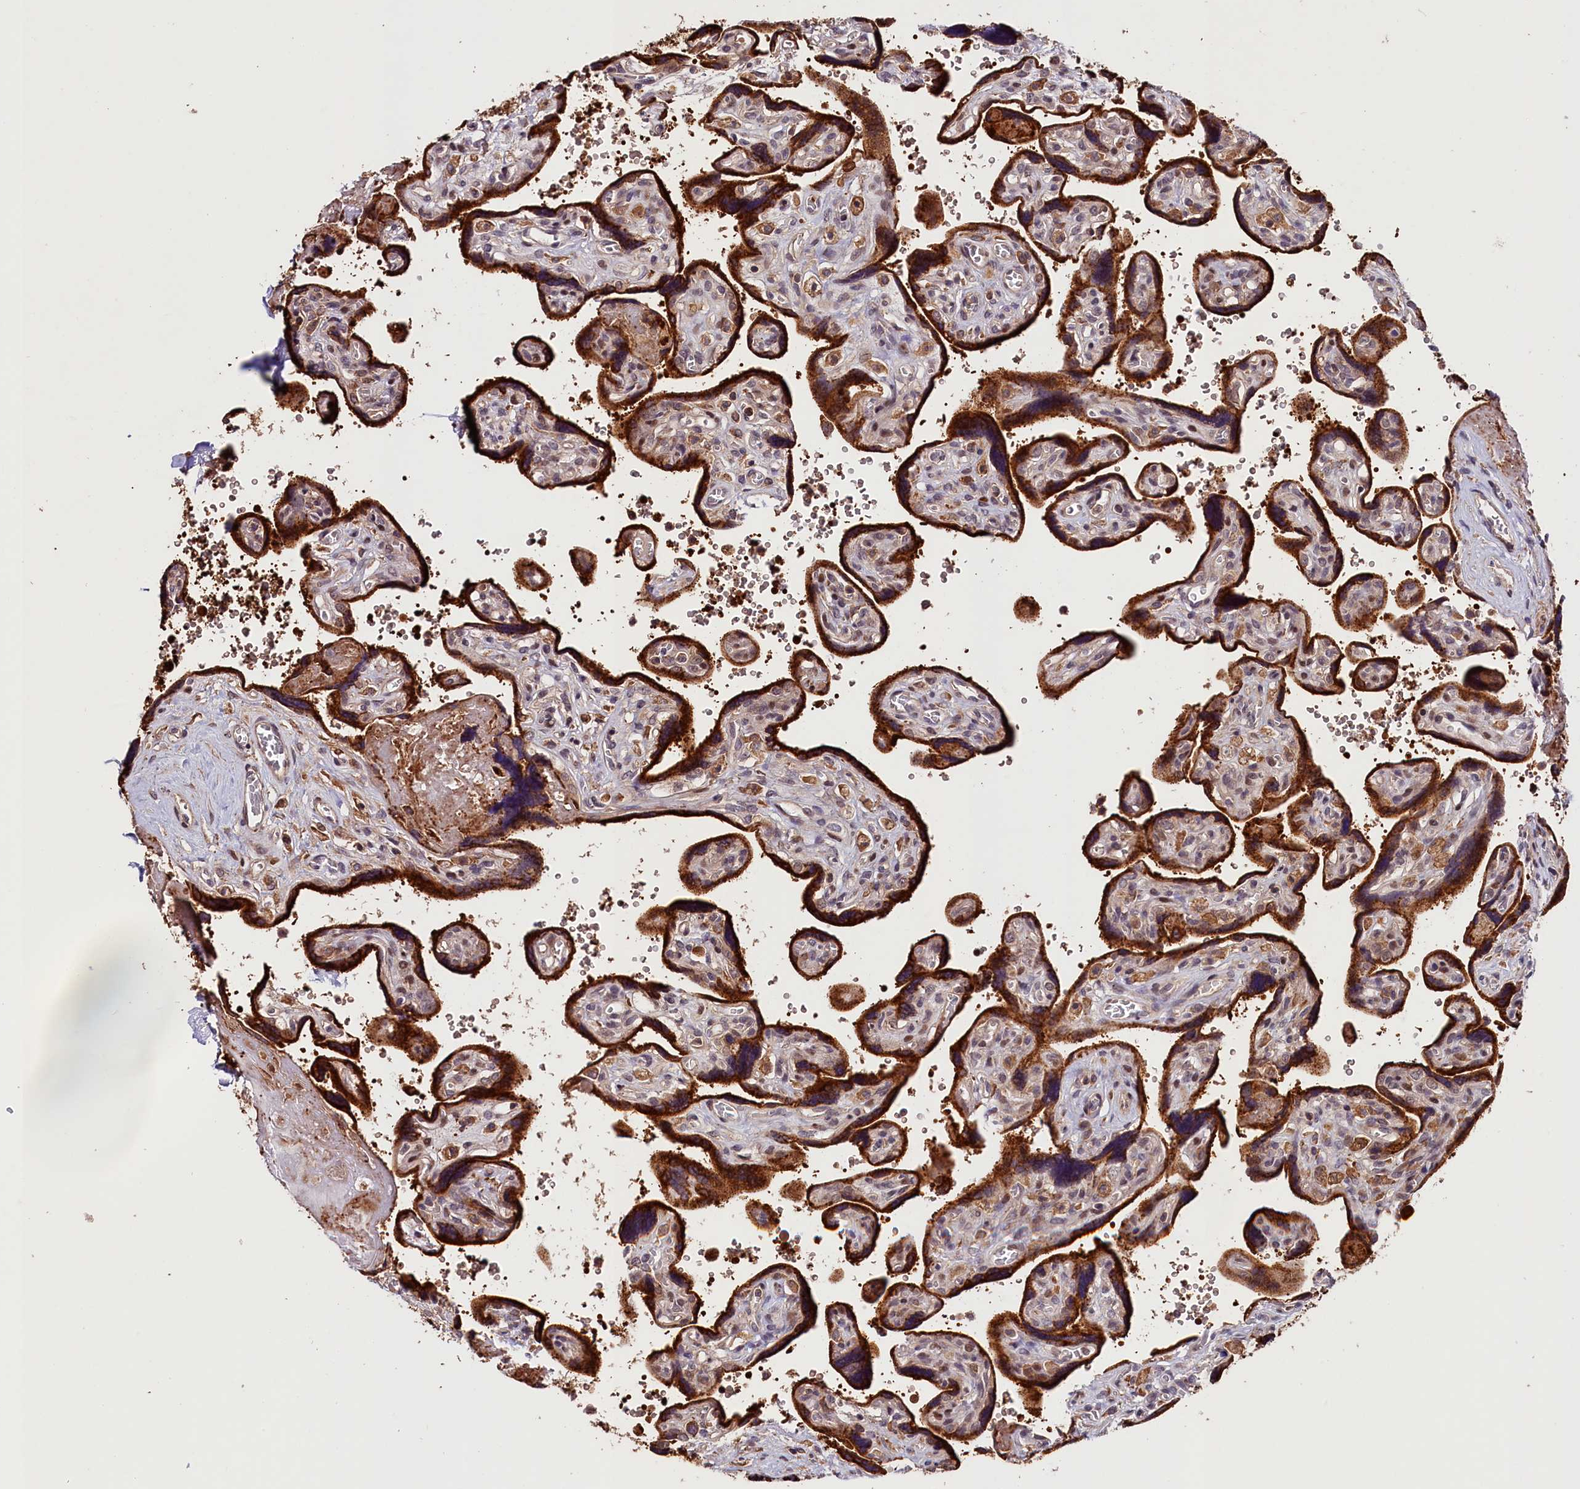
{"staining": {"intensity": "weak", "quantity": "<25%", "location": "cytoplasmic/membranous"}, "tissue": "placenta", "cell_type": "Decidual cells", "image_type": "normal", "snomed": [{"axis": "morphology", "description": "Normal tissue, NOS"}, {"axis": "topography", "description": "Placenta"}], "caption": "Photomicrograph shows no protein staining in decidual cells of normal placenta.", "gene": "CACNA1H", "patient": {"sex": "female", "age": 39}}